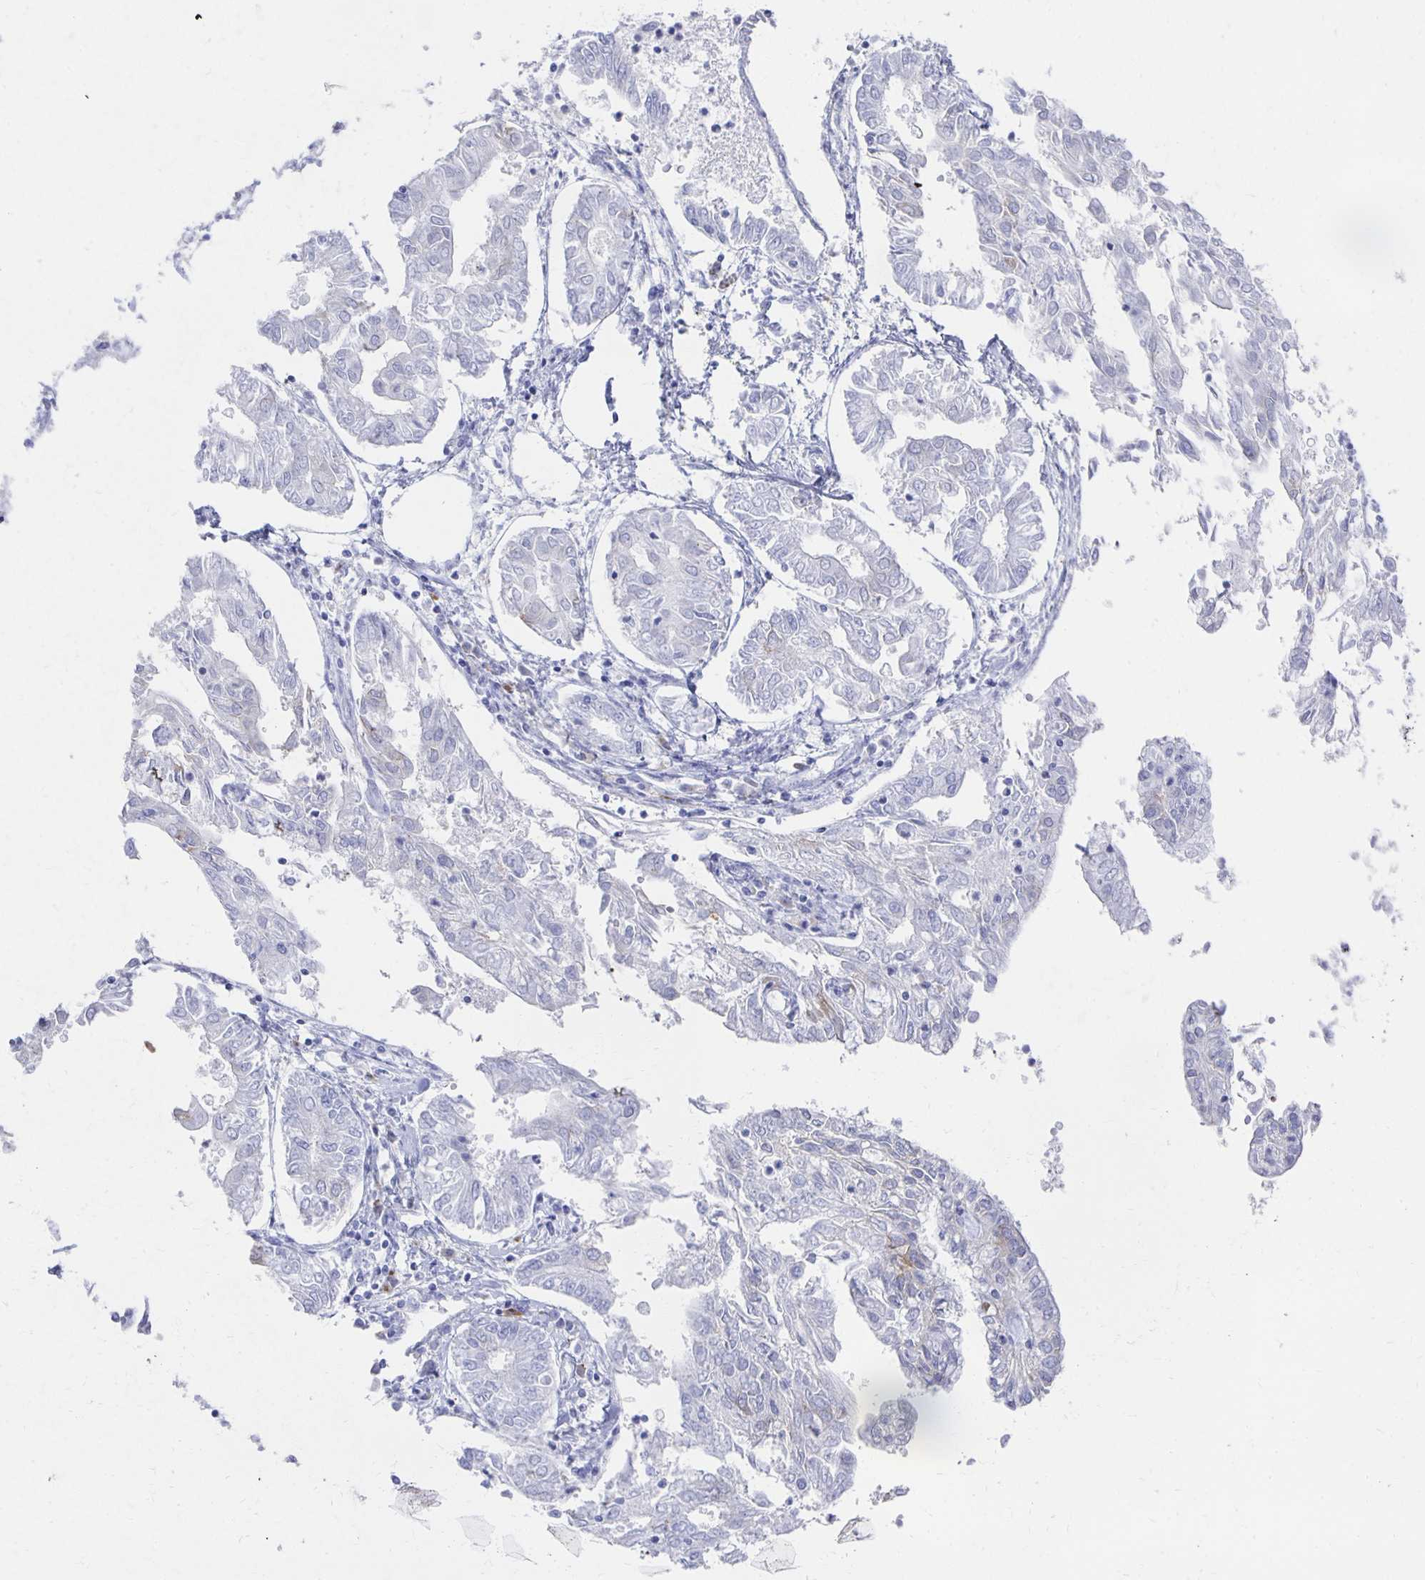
{"staining": {"intensity": "negative", "quantity": "none", "location": "none"}, "tissue": "endometrial cancer", "cell_type": "Tumor cells", "image_type": "cancer", "snomed": [{"axis": "morphology", "description": "Adenocarcinoma, NOS"}, {"axis": "topography", "description": "Endometrium"}], "caption": "A photomicrograph of endometrial adenocarcinoma stained for a protein displays no brown staining in tumor cells.", "gene": "PRDM7", "patient": {"sex": "female", "age": 68}}